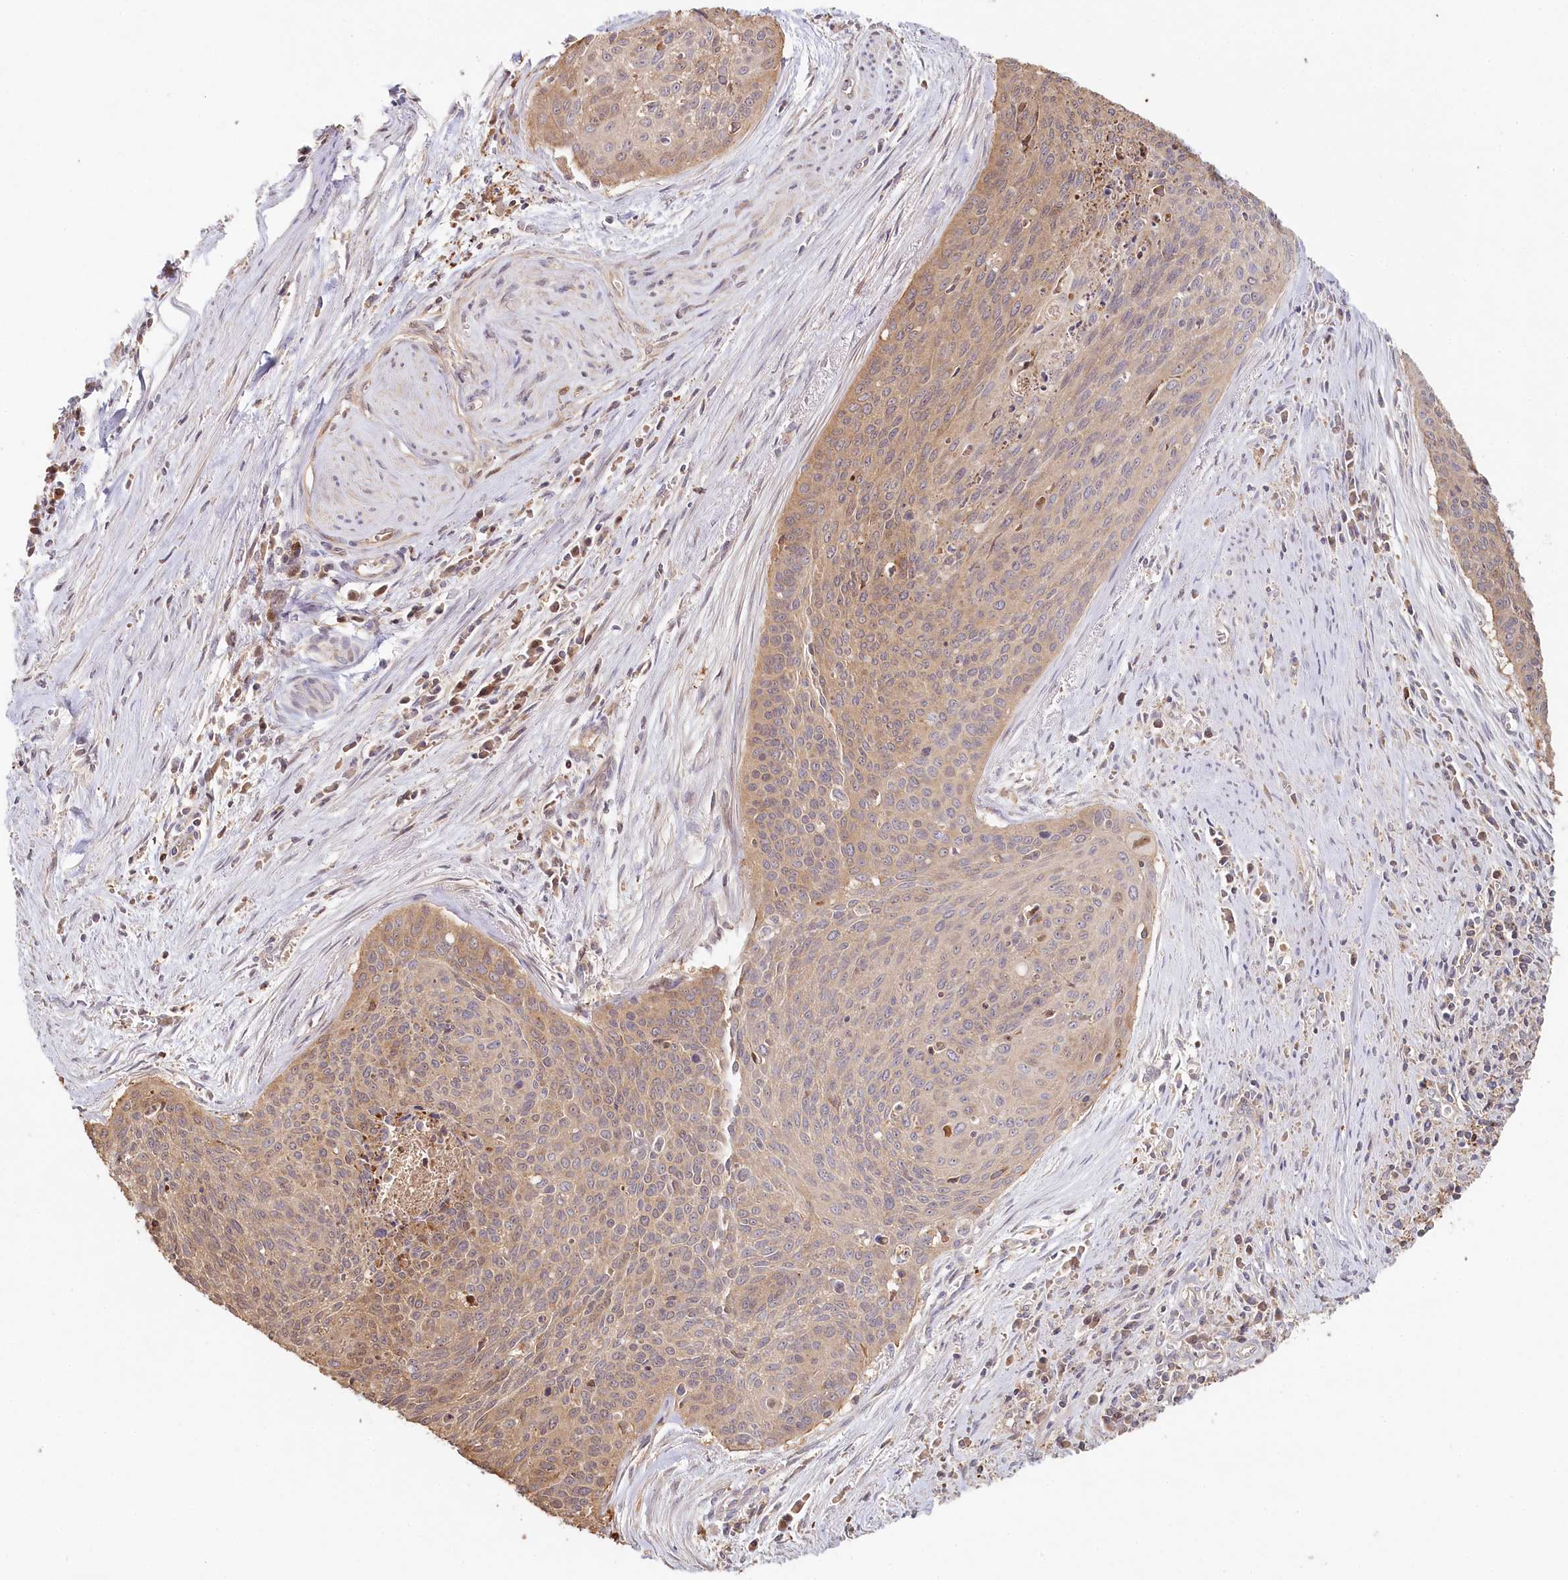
{"staining": {"intensity": "weak", "quantity": "25%-75%", "location": "cytoplasmic/membranous"}, "tissue": "cervical cancer", "cell_type": "Tumor cells", "image_type": "cancer", "snomed": [{"axis": "morphology", "description": "Squamous cell carcinoma, NOS"}, {"axis": "topography", "description": "Cervix"}], "caption": "Cervical squamous cell carcinoma stained with a brown dye shows weak cytoplasmic/membranous positive expression in approximately 25%-75% of tumor cells.", "gene": "HAL", "patient": {"sex": "female", "age": 55}}